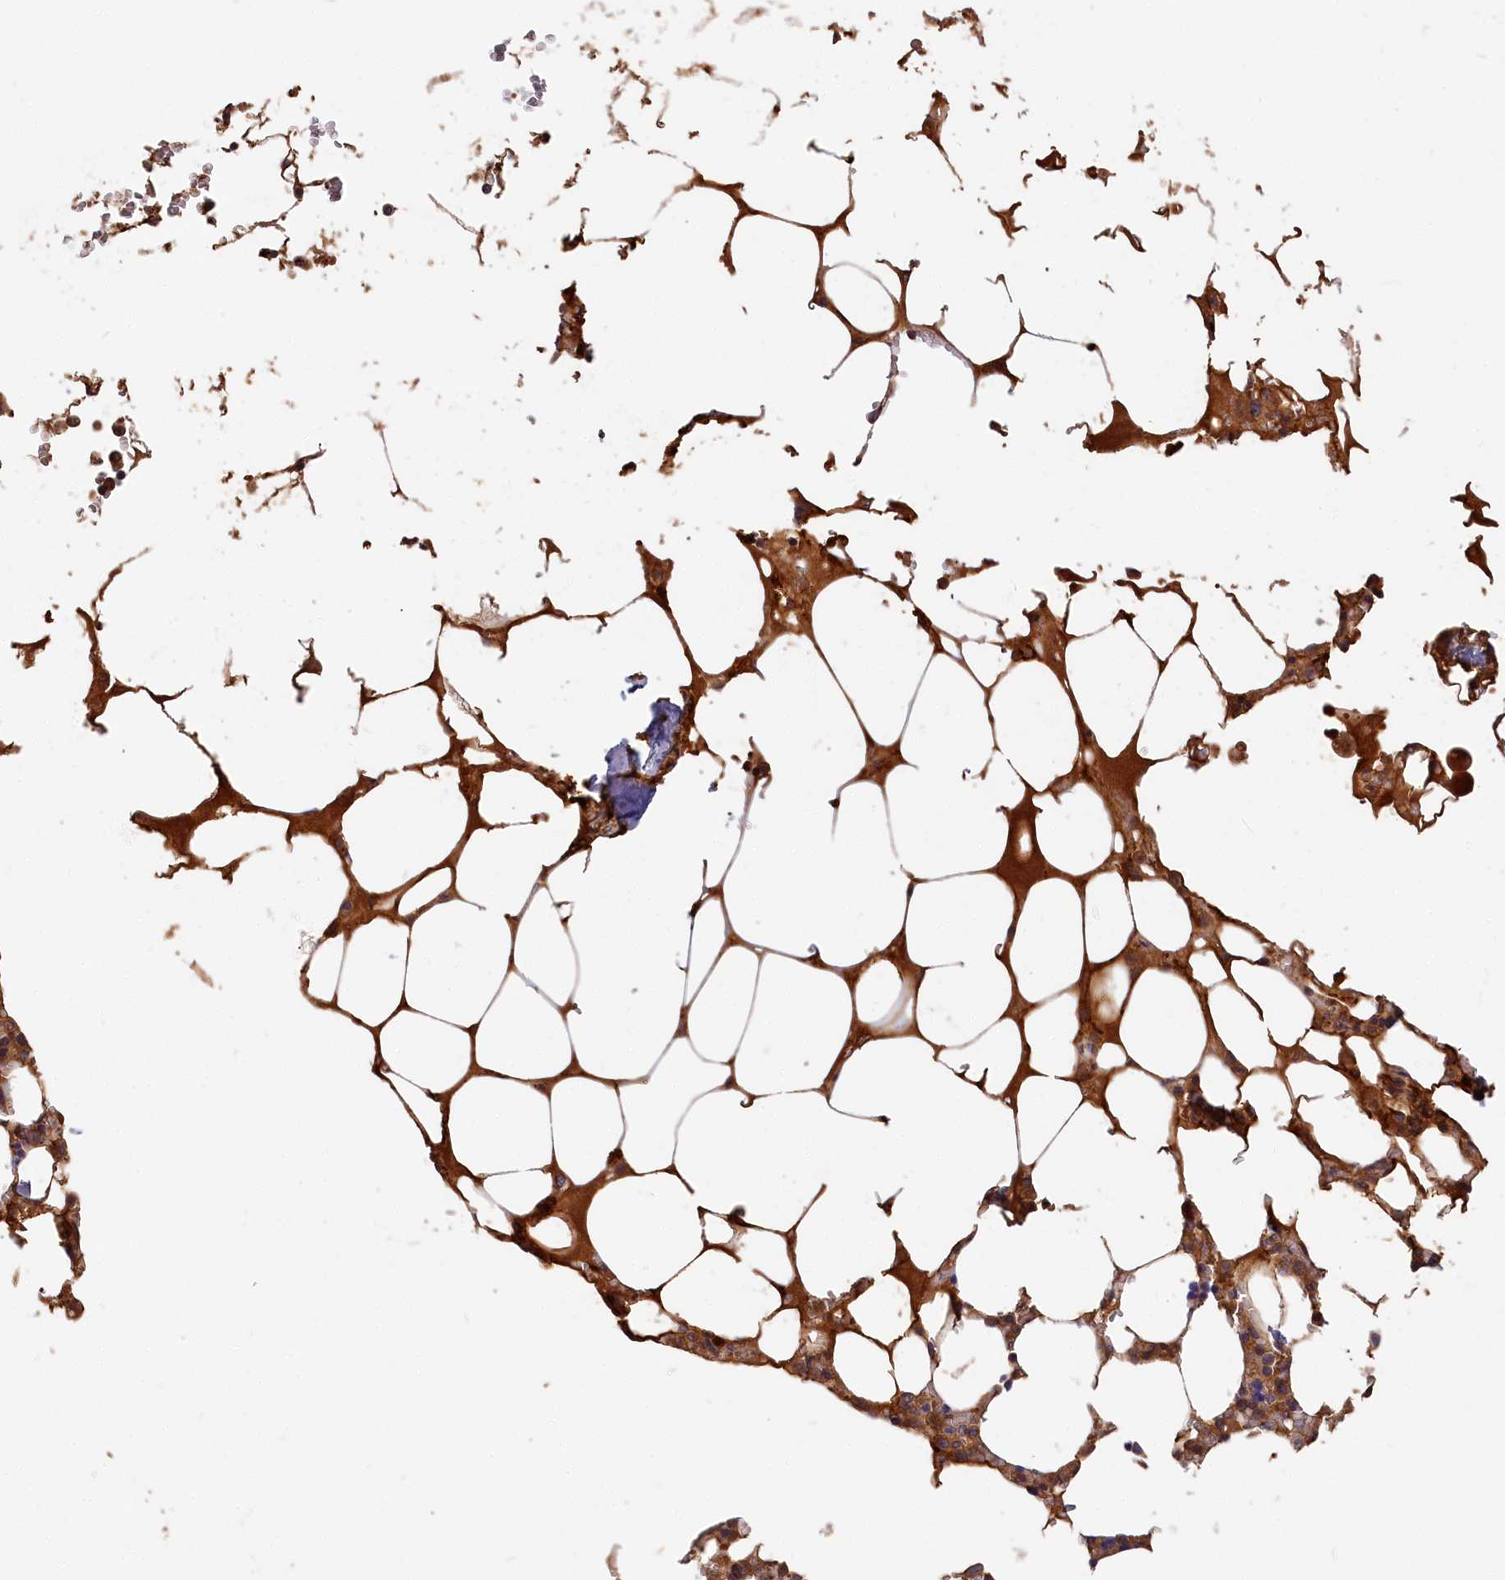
{"staining": {"intensity": "moderate", "quantity": "25%-75%", "location": "cytoplasmic/membranous"}, "tissue": "bone marrow", "cell_type": "Hematopoietic cells", "image_type": "normal", "snomed": [{"axis": "morphology", "description": "Normal tissue, NOS"}, {"axis": "topography", "description": "Bone marrow"}], "caption": "Immunohistochemical staining of normal human bone marrow displays medium levels of moderate cytoplasmic/membranous staining in about 25%-75% of hematopoietic cells.", "gene": "ITIH1", "patient": {"sex": "male", "age": 64}}